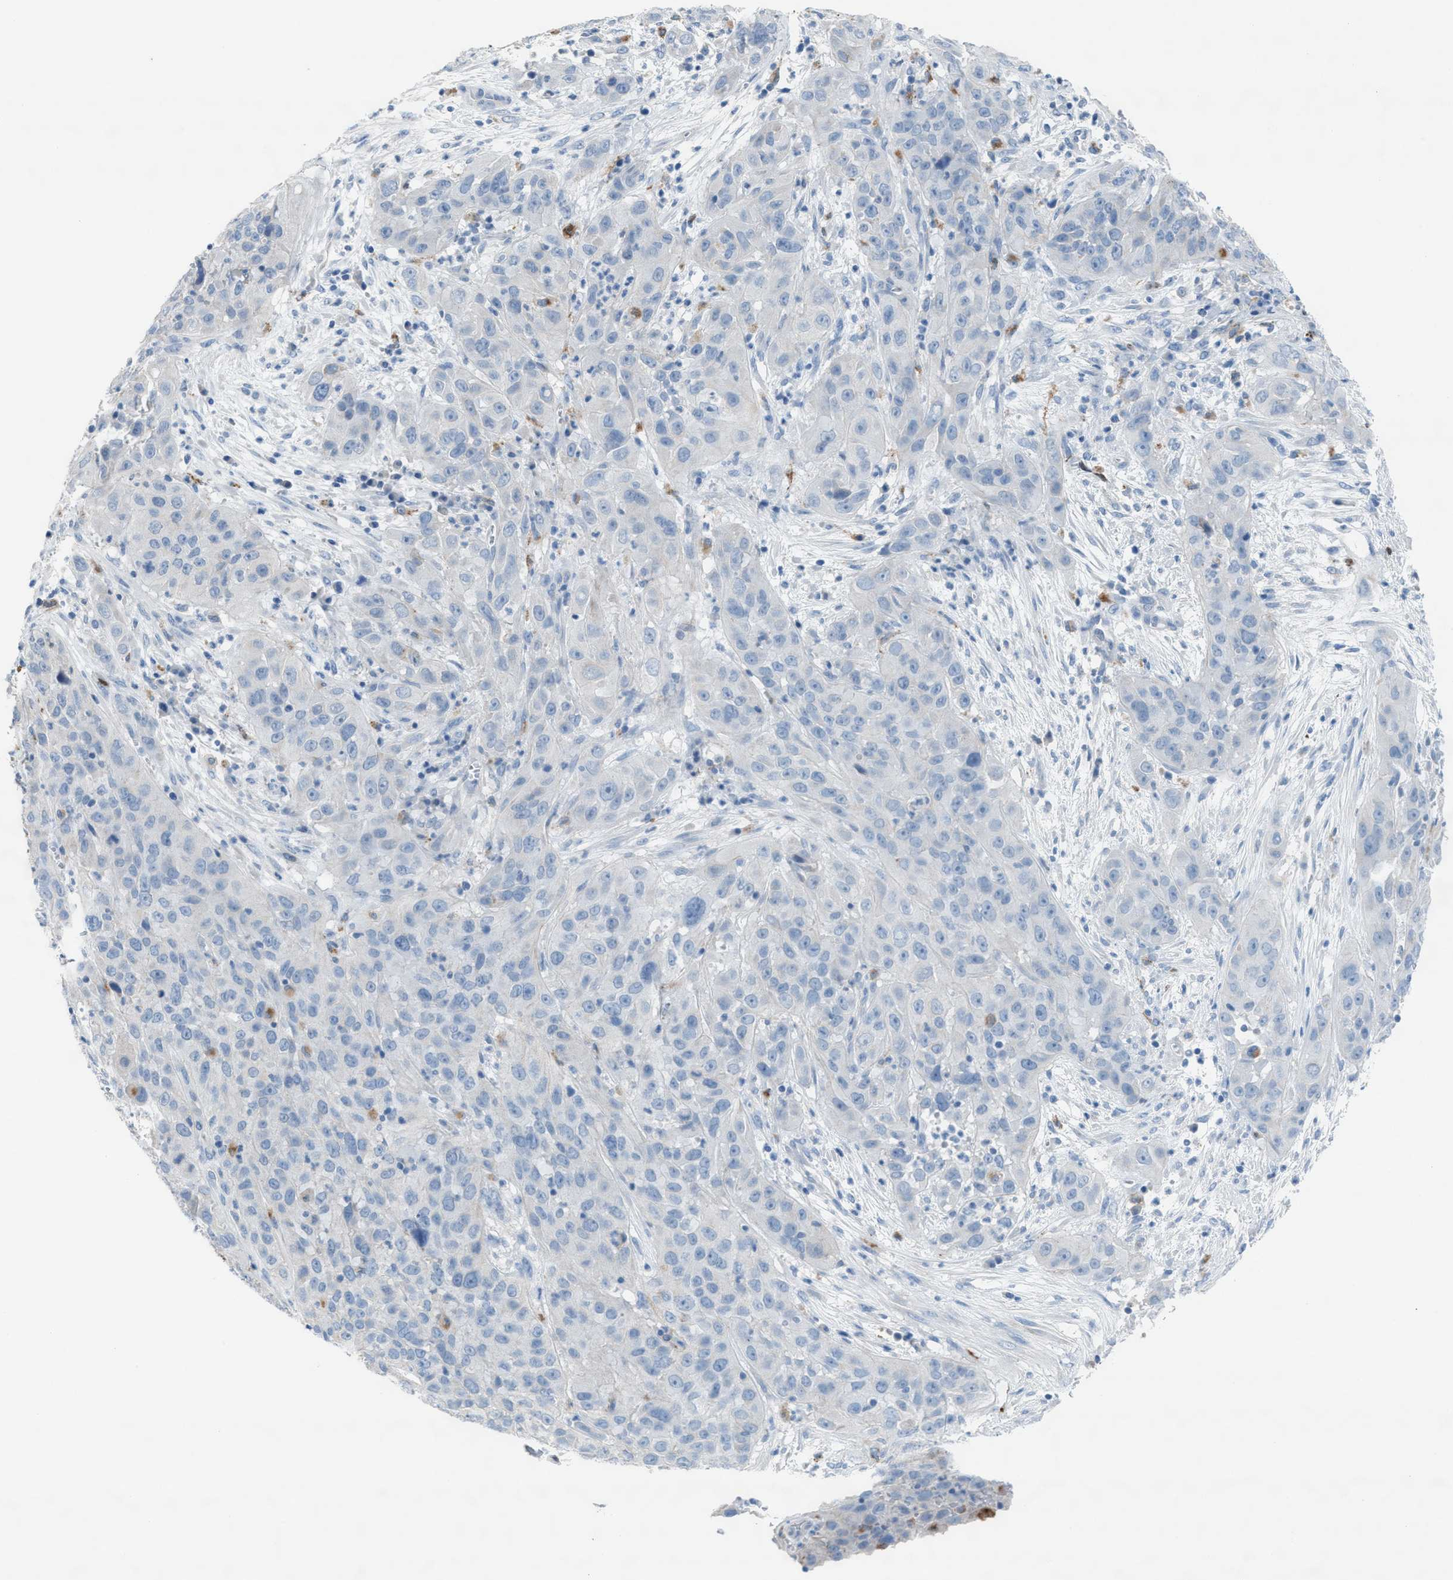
{"staining": {"intensity": "negative", "quantity": "none", "location": "none"}, "tissue": "cervical cancer", "cell_type": "Tumor cells", "image_type": "cancer", "snomed": [{"axis": "morphology", "description": "Squamous cell carcinoma, NOS"}, {"axis": "topography", "description": "Cervix"}], "caption": "A high-resolution micrograph shows immunohistochemistry (IHC) staining of cervical cancer, which shows no significant staining in tumor cells.", "gene": "ASPA", "patient": {"sex": "female", "age": 32}}